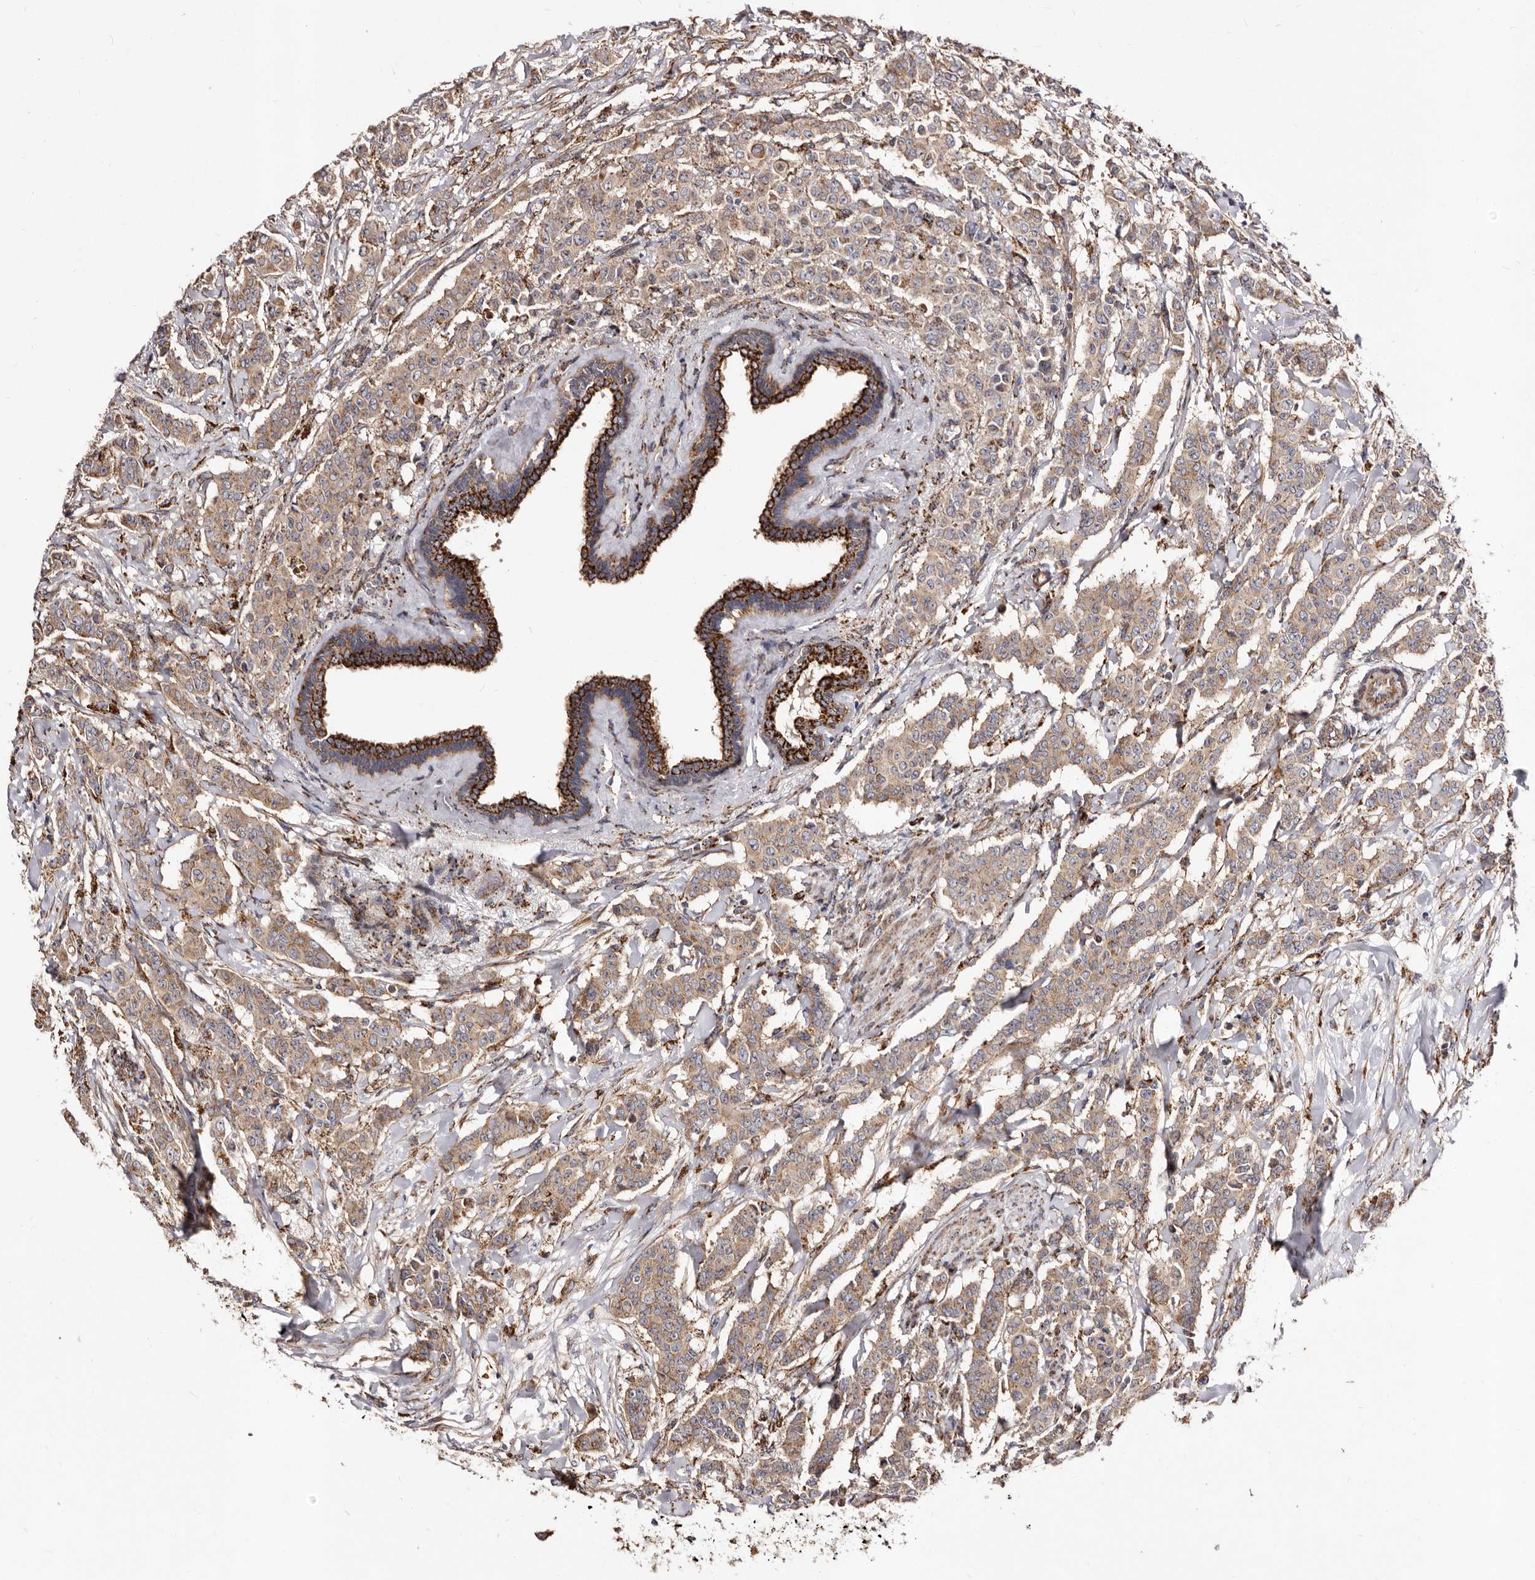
{"staining": {"intensity": "moderate", "quantity": ">75%", "location": "cytoplasmic/membranous"}, "tissue": "breast cancer", "cell_type": "Tumor cells", "image_type": "cancer", "snomed": [{"axis": "morphology", "description": "Duct carcinoma"}, {"axis": "topography", "description": "Breast"}], "caption": "Breast infiltrating ductal carcinoma stained for a protein (brown) displays moderate cytoplasmic/membranous positive staining in about >75% of tumor cells.", "gene": "LUZP1", "patient": {"sex": "female", "age": 40}}